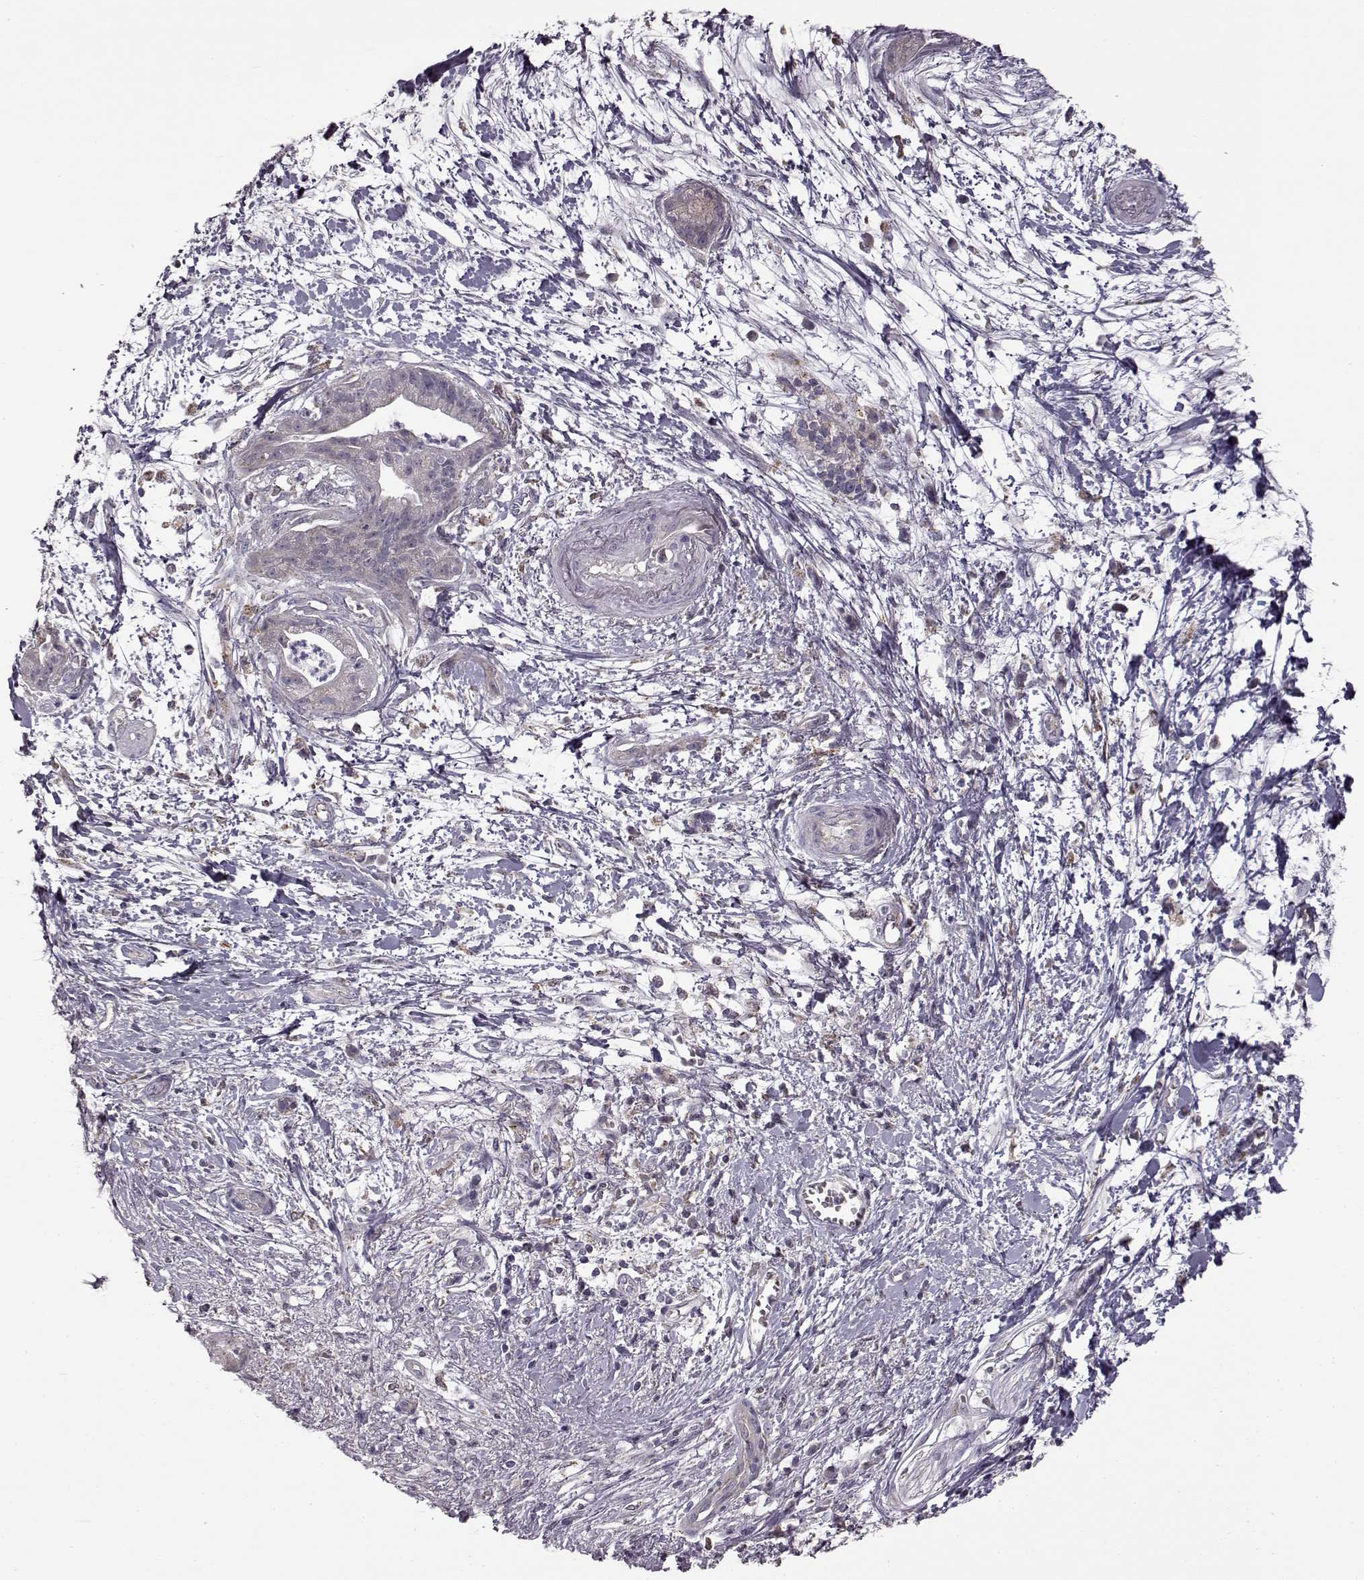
{"staining": {"intensity": "negative", "quantity": "none", "location": "none"}, "tissue": "pancreatic cancer", "cell_type": "Tumor cells", "image_type": "cancer", "snomed": [{"axis": "morphology", "description": "Normal tissue, NOS"}, {"axis": "morphology", "description": "Adenocarcinoma, NOS"}, {"axis": "topography", "description": "Lymph node"}, {"axis": "topography", "description": "Pancreas"}], "caption": "This is an IHC micrograph of human pancreatic adenocarcinoma. There is no positivity in tumor cells.", "gene": "B3GNT6", "patient": {"sex": "female", "age": 58}}